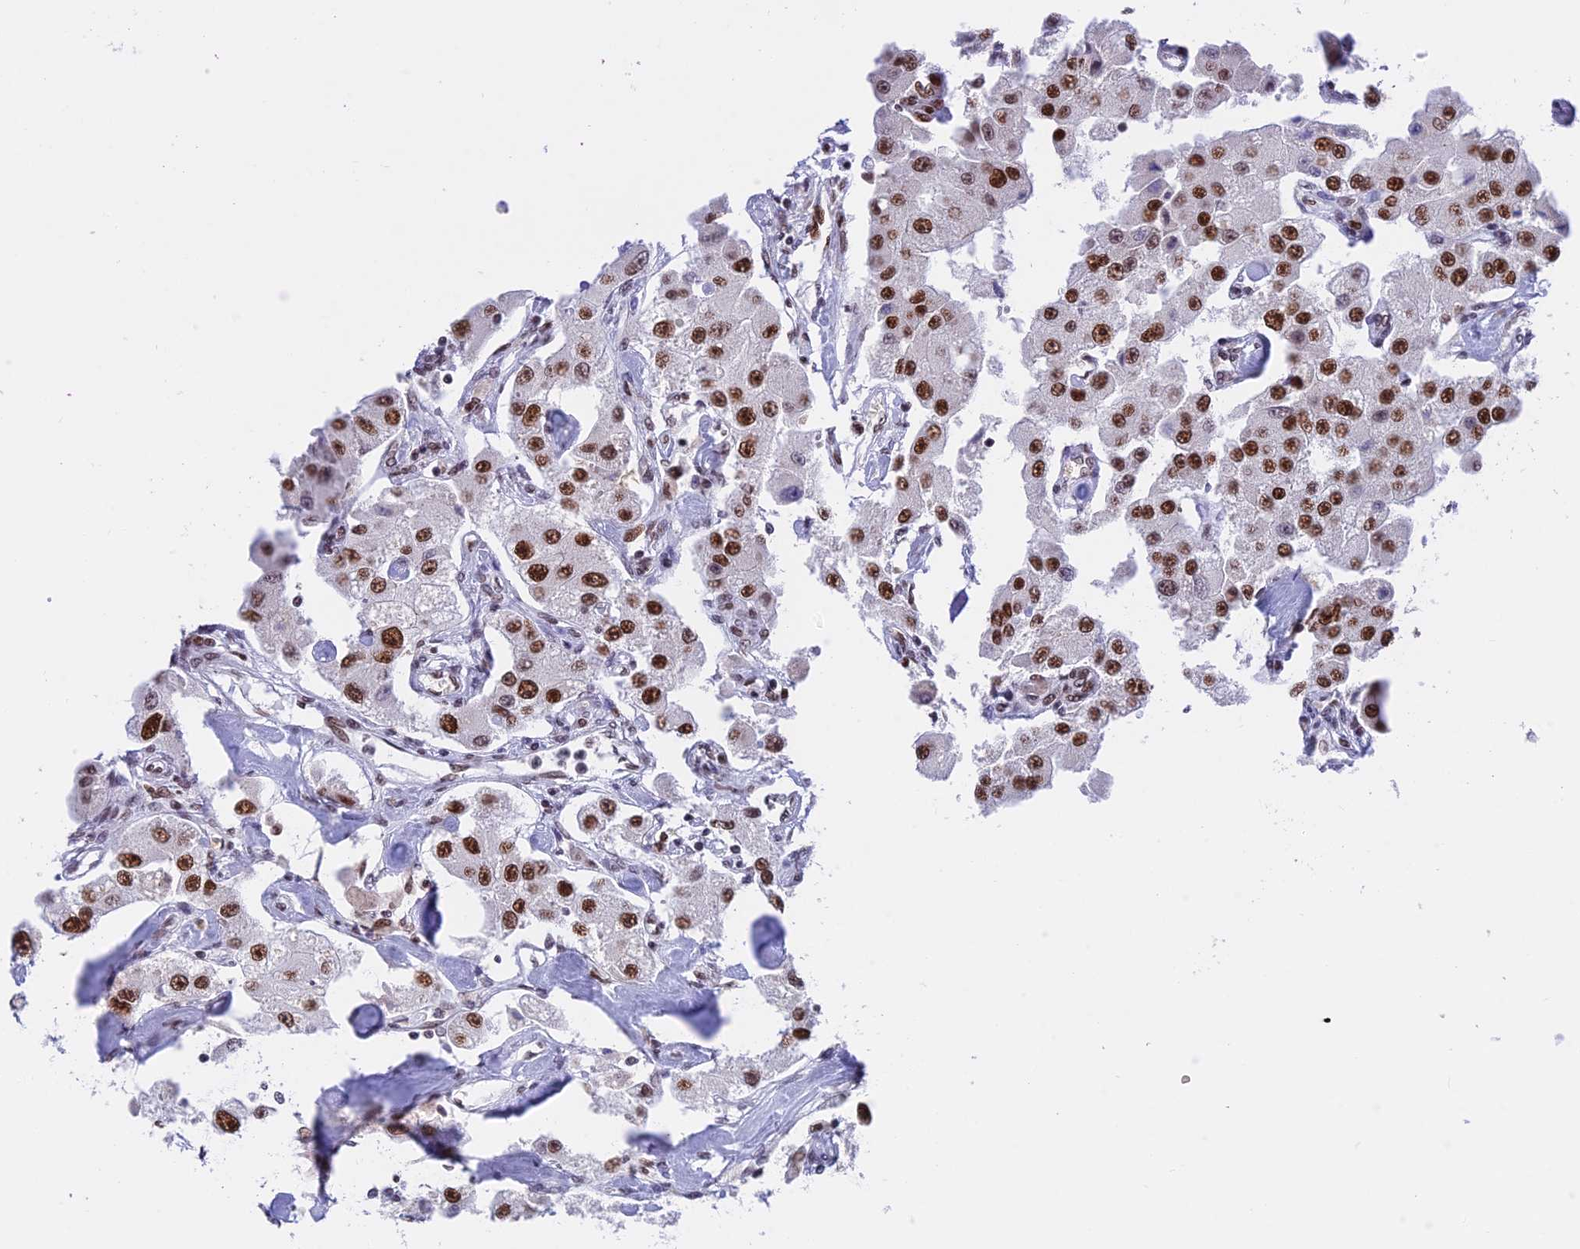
{"staining": {"intensity": "strong", "quantity": "25%-75%", "location": "nuclear"}, "tissue": "carcinoid", "cell_type": "Tumor cells", "image_type": "cancer", "snomed": [{"axis": "morphology", "description": "Carcinoid, malignant, NOS"}, {"axis": "topography", "description": "Pancreas"}], "caption": "Immunohistochemistry of human carcinoid reveals high levels of strong nuclear expression in about 25%-75% of tumor cells.", "gene": "EEF1AKMT3", "patient": {"sex": "male", "age": 41}}